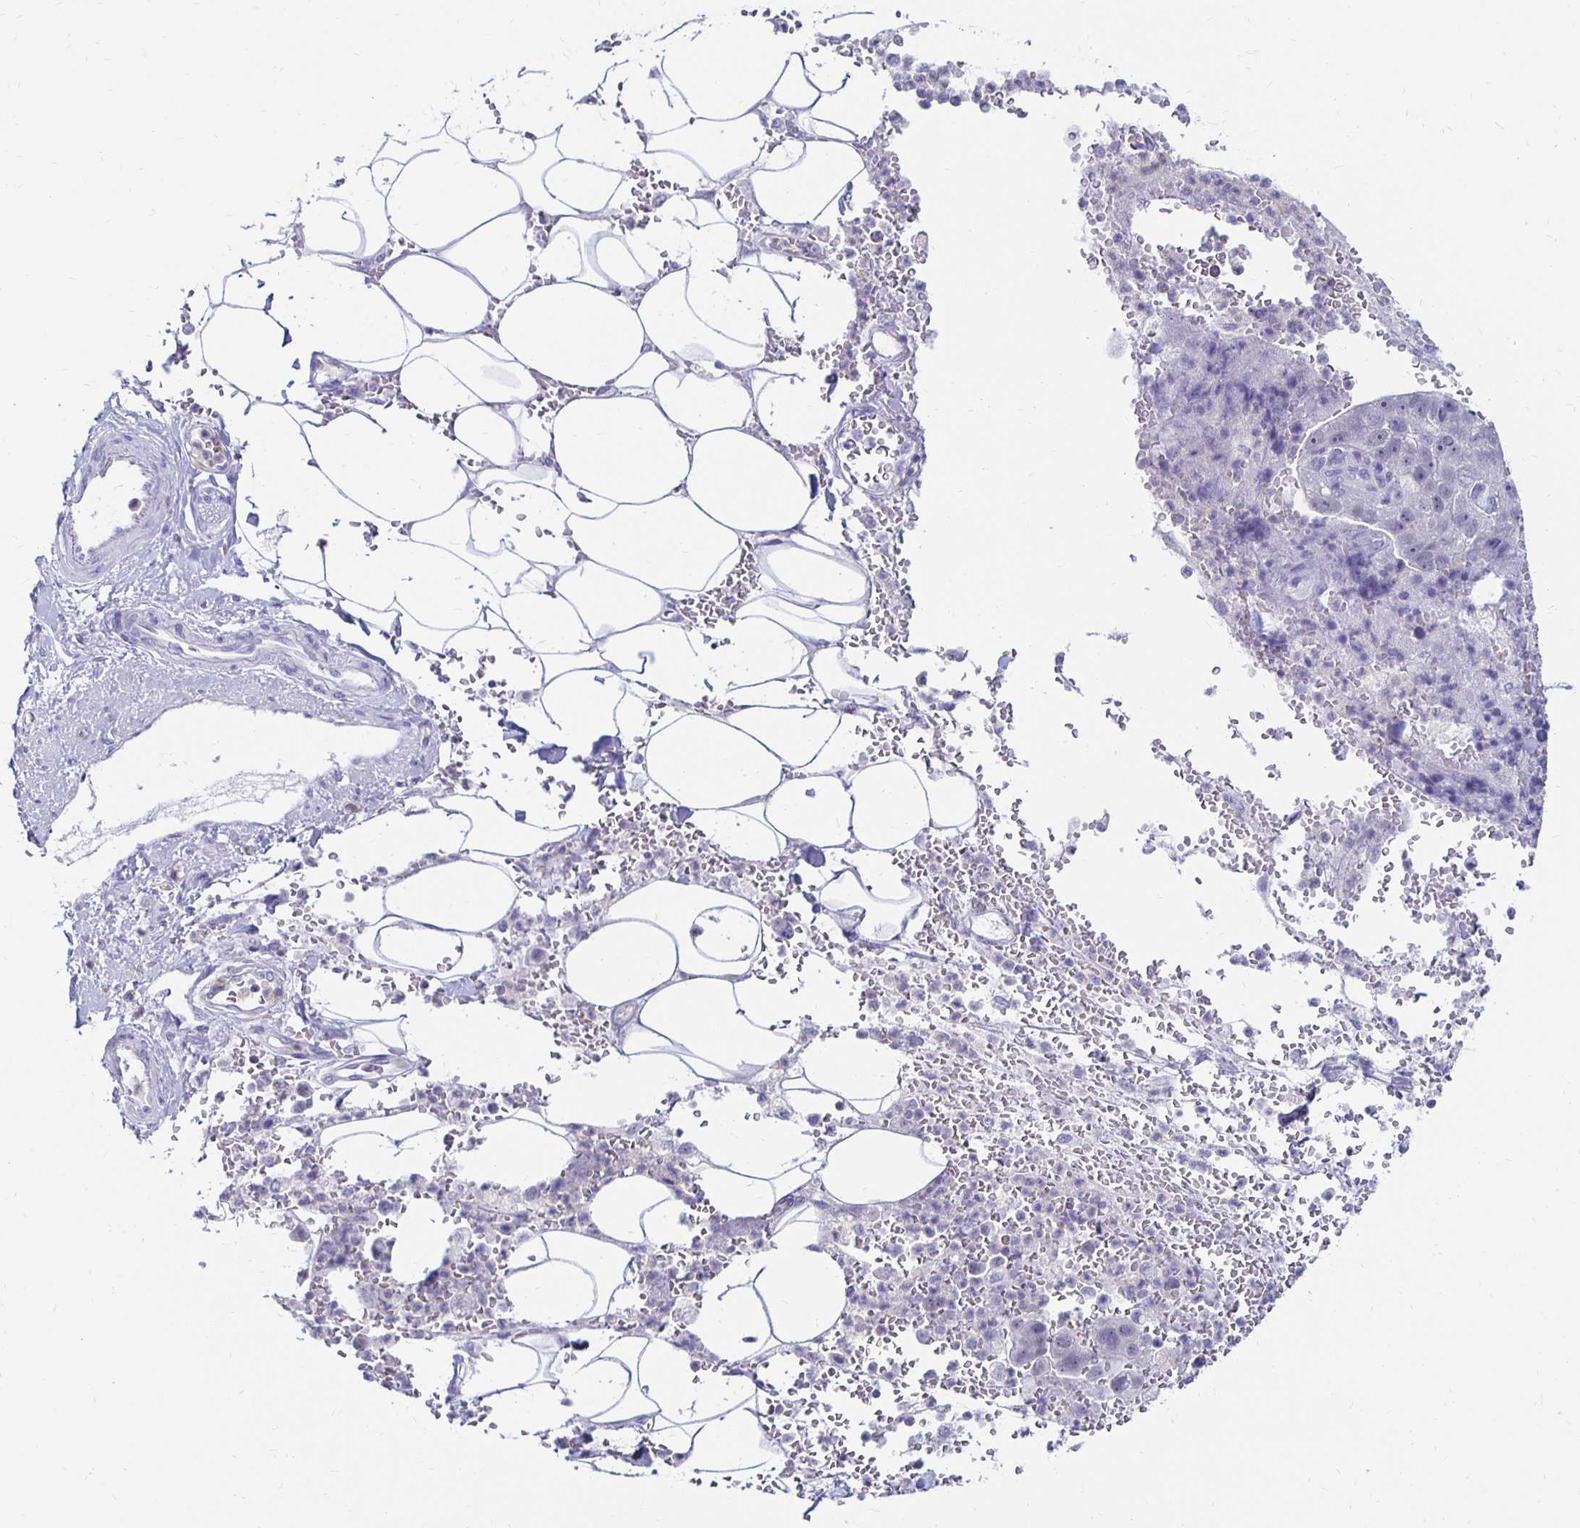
{"staining": {"intensity": "negative", "quantity": "none", "location": "none"}, "tissue": "pancreatic cancer", "cell_type": "Tumor cells", "image_type": "cancer", "snomed": [{"axis": "morphology", "description": "Adenocarcinoma, NOS"}, {"axis": "topography", "description": "Pancreas"}], "caption": "Immunohistochemistry (IHC) of adenocarcinoma (pancreatic) demonstrates no positivity in tumor cells.", "gene": "SYT2", "patient": {"sex": "female", "age": 61}}